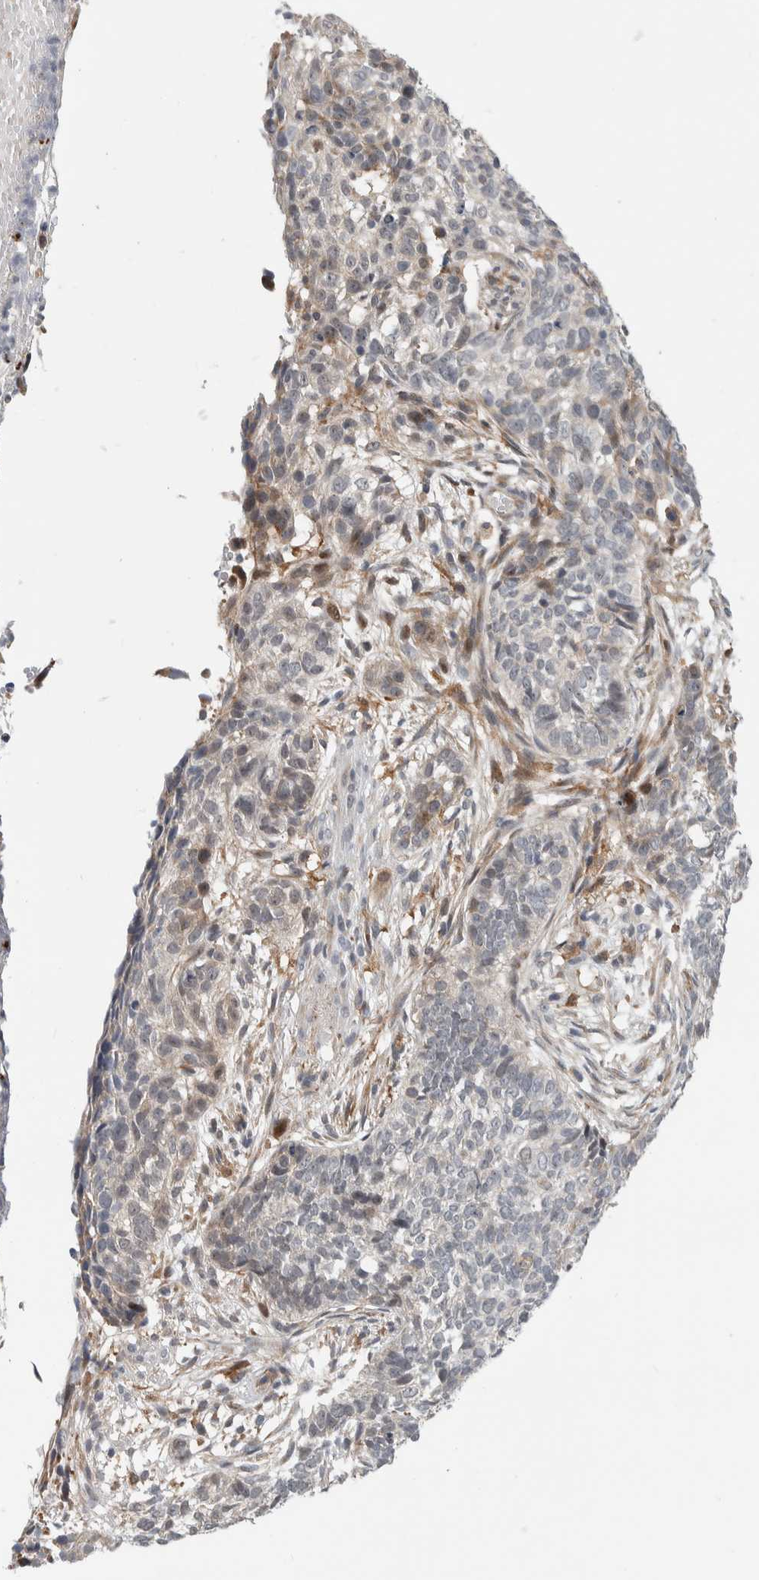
{"staining": {"intensity": "negative", "quantity": "none", "location": "none"}, "tissue": "skin cancer", "cell_type": "Tumor cells", "image_type": "cancer", "snomed": [{"axis": "morphology", "description": "Basal cell carcinoma"}, {"axis": "topography", "description": "Skin"}], "caption": "IHC histopathology image of neoplastic tissue: human skin cancer stained with DAB displays no significant protein positivity in tumor cells.", "gene": "MSL1", "patient": {"sex": "male", "age": 85}}